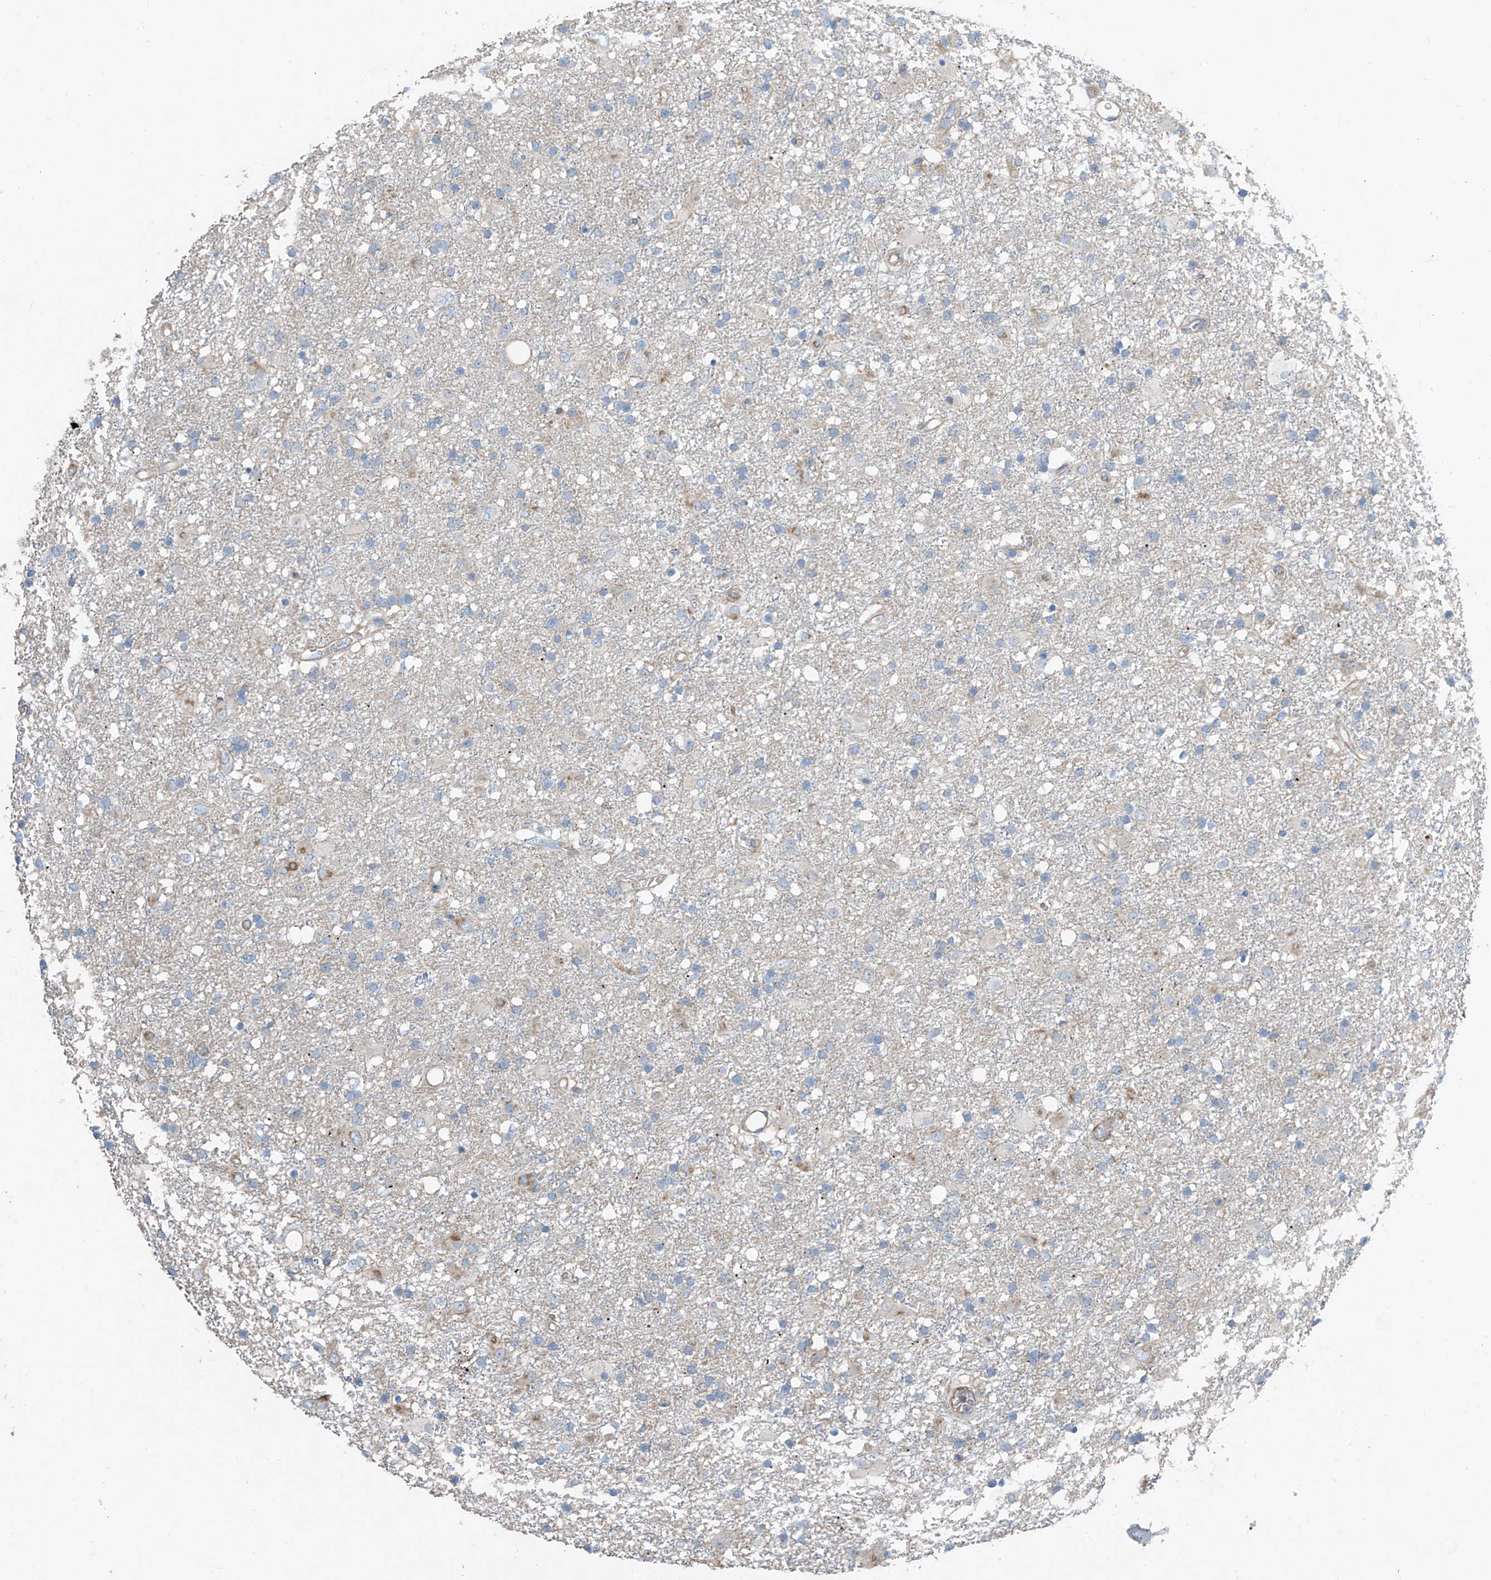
{"staining": {"intensity": "negative", "quantity": "none", "location": "none"}, "tissue": "glioma", "cell_type": "Tumor cells", "image_type": "cancer", "snomed": [{"axis": "morphology", "description": "Glioma, malignant, Low grade"}, {"axis": "topography", "description": "Brain"}], "caption": "Immunohistochemical staining of glioma reveals no significant positivity in tumor cells. The staining is performed using DAB (3,3'-diaminobenzidine) brown chromogen with nuclei counter-stained in using hematoxylin.", "gene": "SLC1A5", "patient": {"sex": "male", "age": 65}}